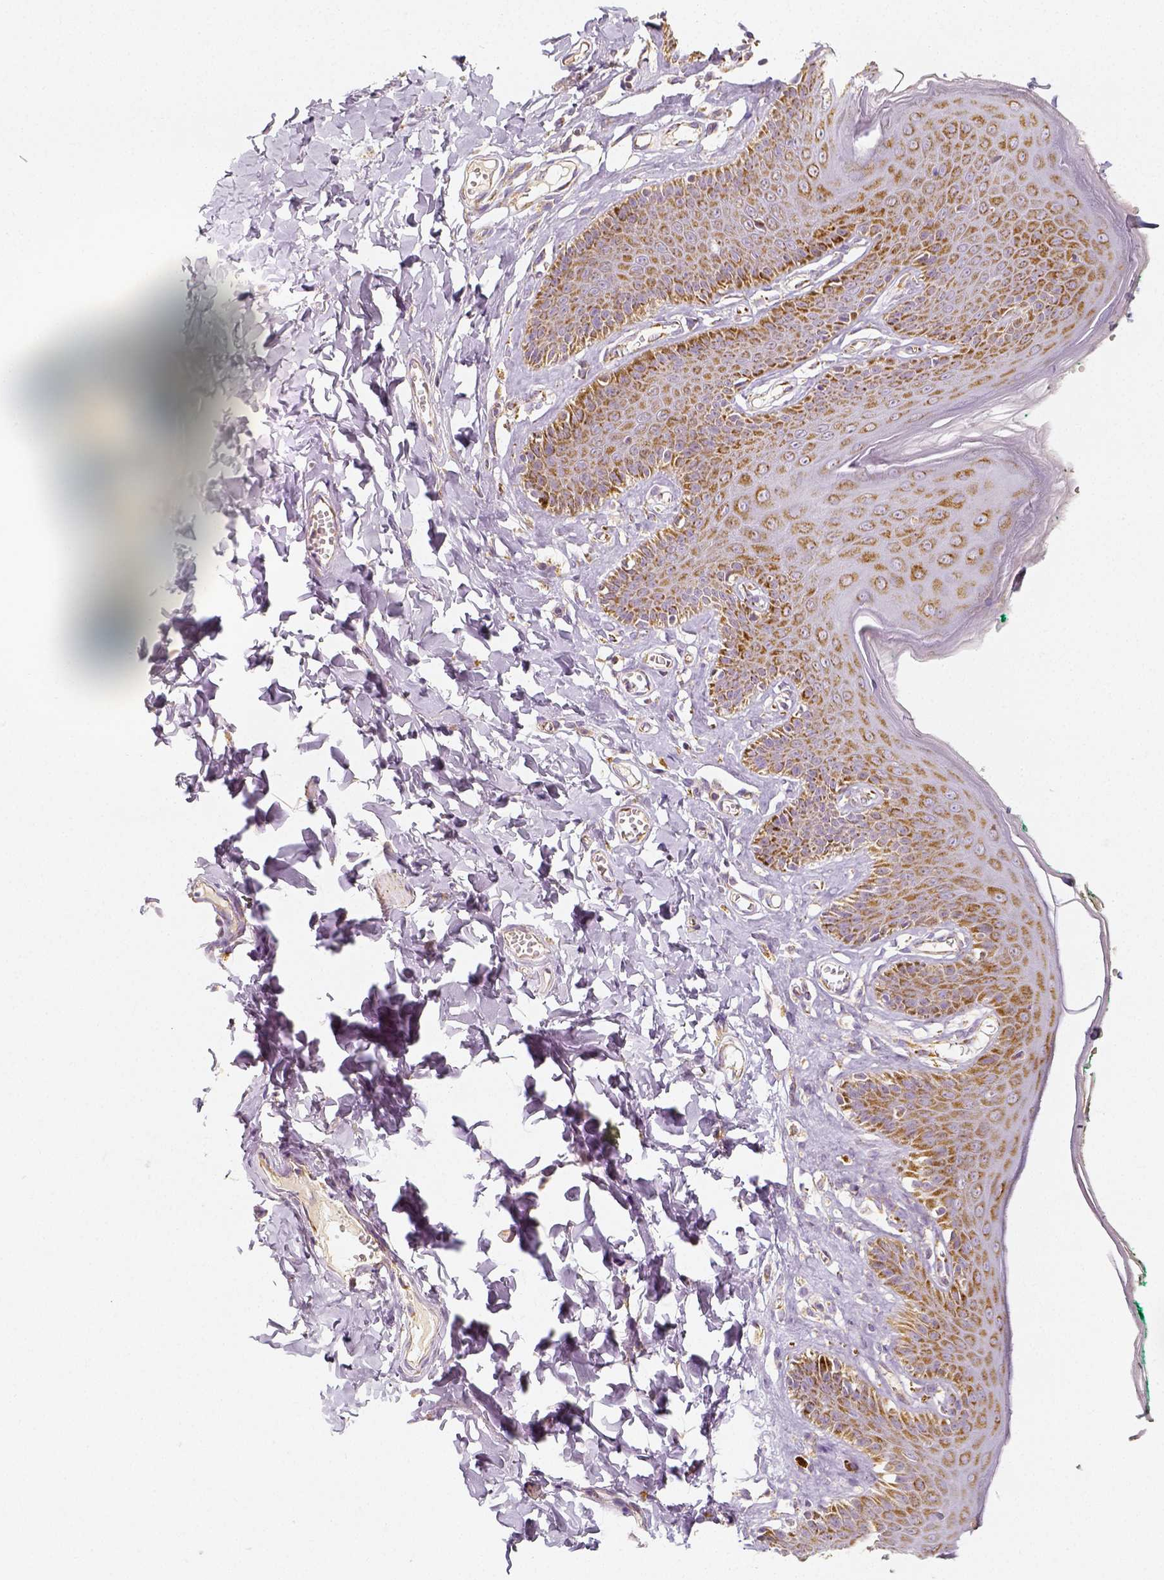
{"staining": {"intensity": "moderate", "quantity": ">75%", "location": "cytoplasmic/membranous"}, "tissue": "skin", "cell_type": "Epidermal cells", "image_type": "normal", "snomed": [{"axis": "morphology", "description": "Normal tissue, NOS"}, {"axis": "topography", "description": "Vulva"}, {"axis": "topography", "description": "Peripheral nerve tissue"}], "caption": "A brown stain shows moderate cytoplasmic/membranous positivity of a protein in epidermal cells of benign human skin. The staining is performed using DAB brown chromogen to label protein expression. The nuclei are counter-stained blue using hematoxylin.", "gene": "PGAM5", "patient": {"sex": "female", "age": 66}}